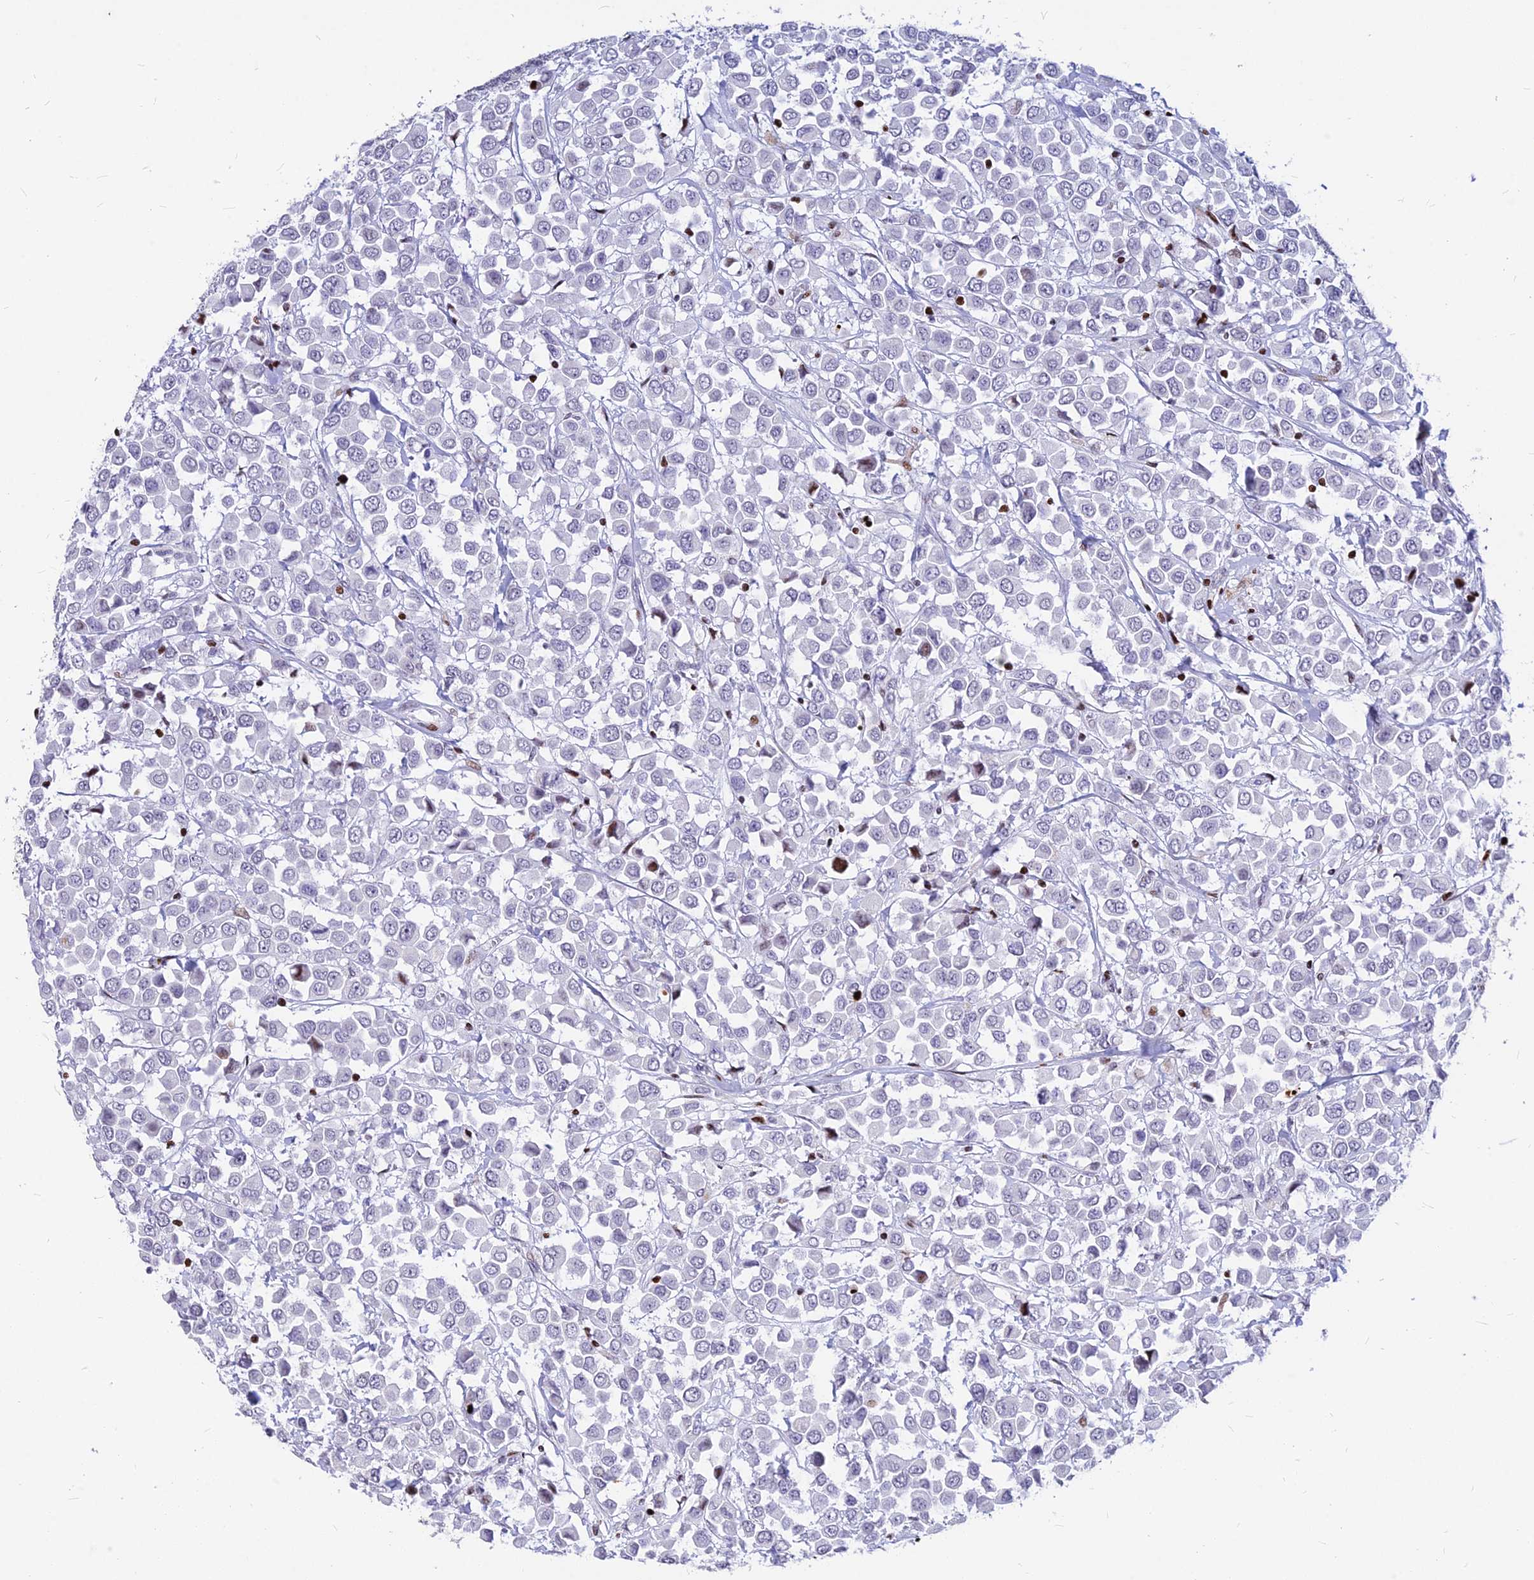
{"staining": {"intensity": "negative", "quantity": "none", "location": "none"}, "tissue": "breast cancer", "cell_type": "Tumor cells", "image_type": "cancer", "snomed": [{"axis": "morphology", "description": "Duct carcinoma"}, {"axis": "topography", "description": "Breast"}], "caption": "This is an IHC micrograph of human breast cancer (invasive ductal carcinoma). There is no expression in tumor cells.", "gene": "PRPS1", "patient": {"sex": "female", "age": 61}}